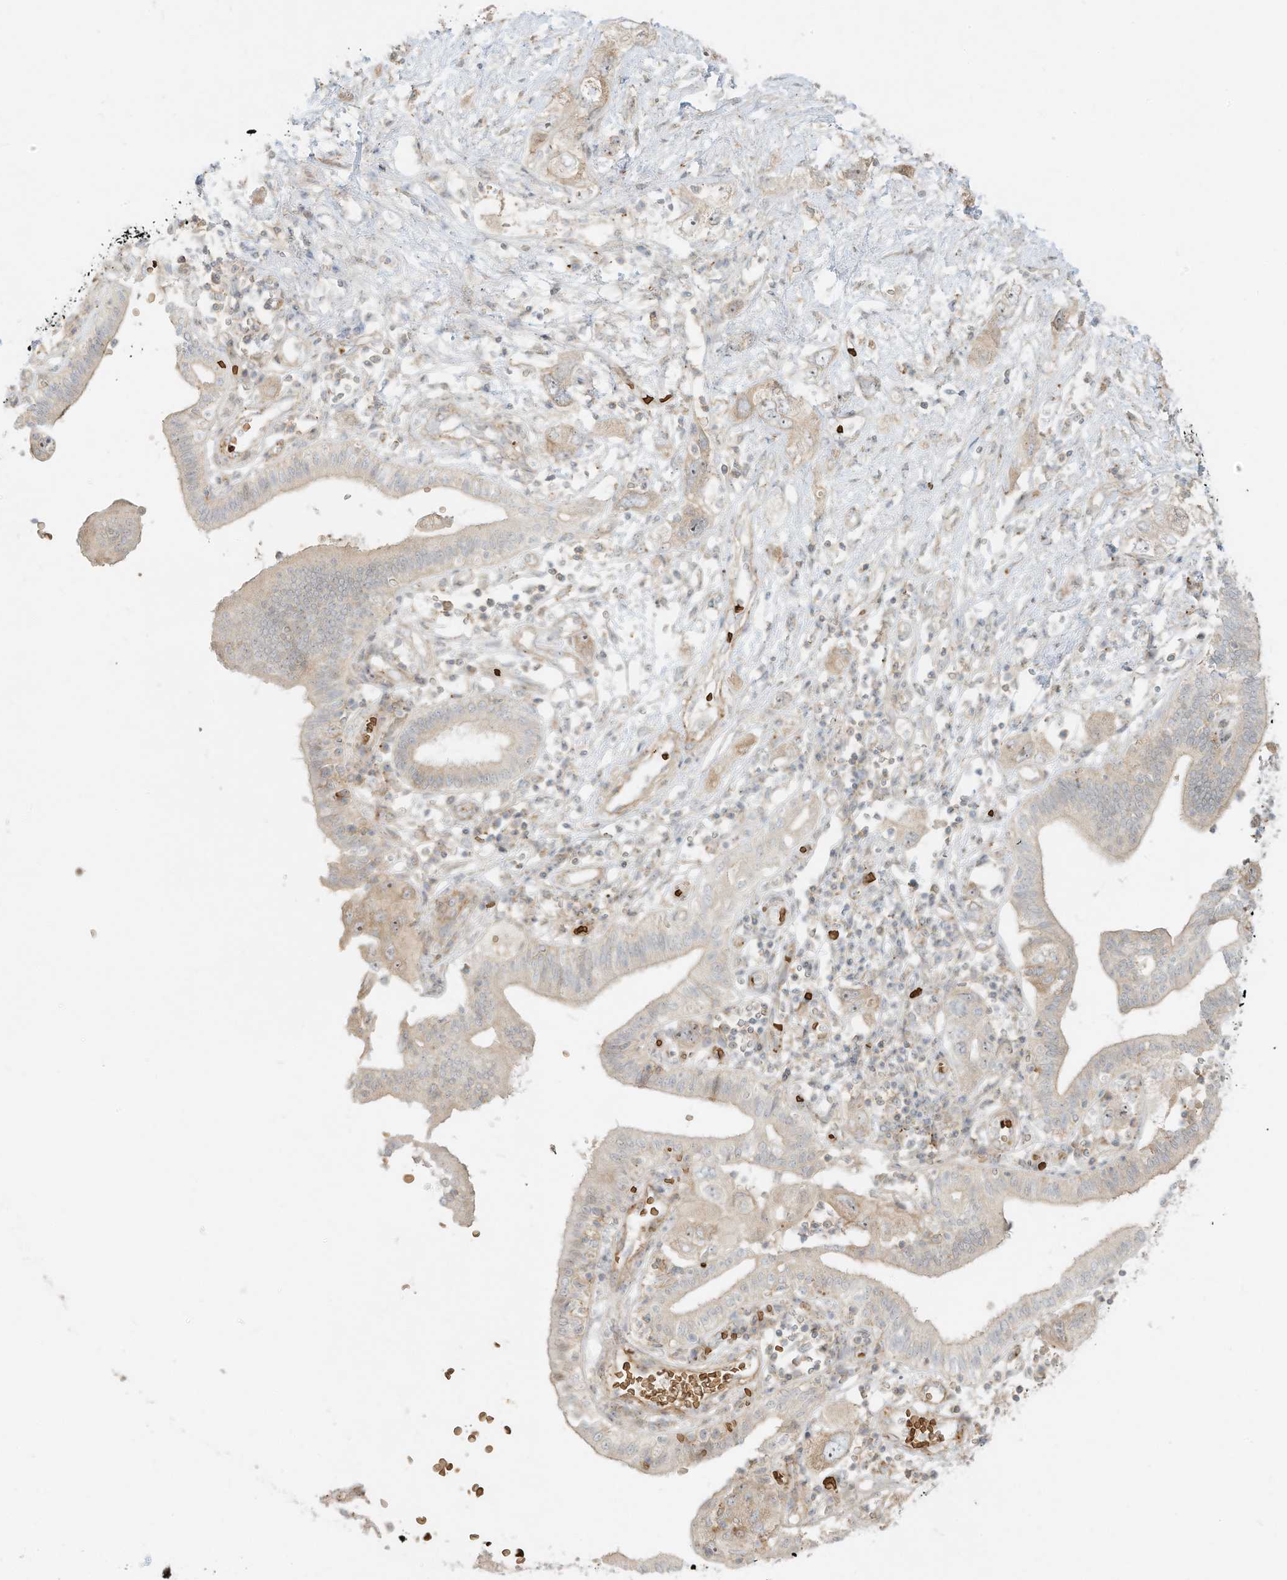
{"staining": {"intensity": "weak", "quantity": "25%-75%", "location": "cytoplasmic/membranous"}, "tissue": "pancreatic cancer", "cell_type": "Tumor cells", "image_type": "cancer", "snomed": [{"axis": "morphology", "description": "Adenocarcinoma, NOS"}, {"axis": "topography", "description": "Pancreas"}], "caption": "The immunohistochemical stain shows weak cytoplasmic/membranous positivity in tumor cells of adenocarcinoma (pancreatic) tissue.", "gene": "OFD1", "patient": {"sex": "female", "age": 73}}